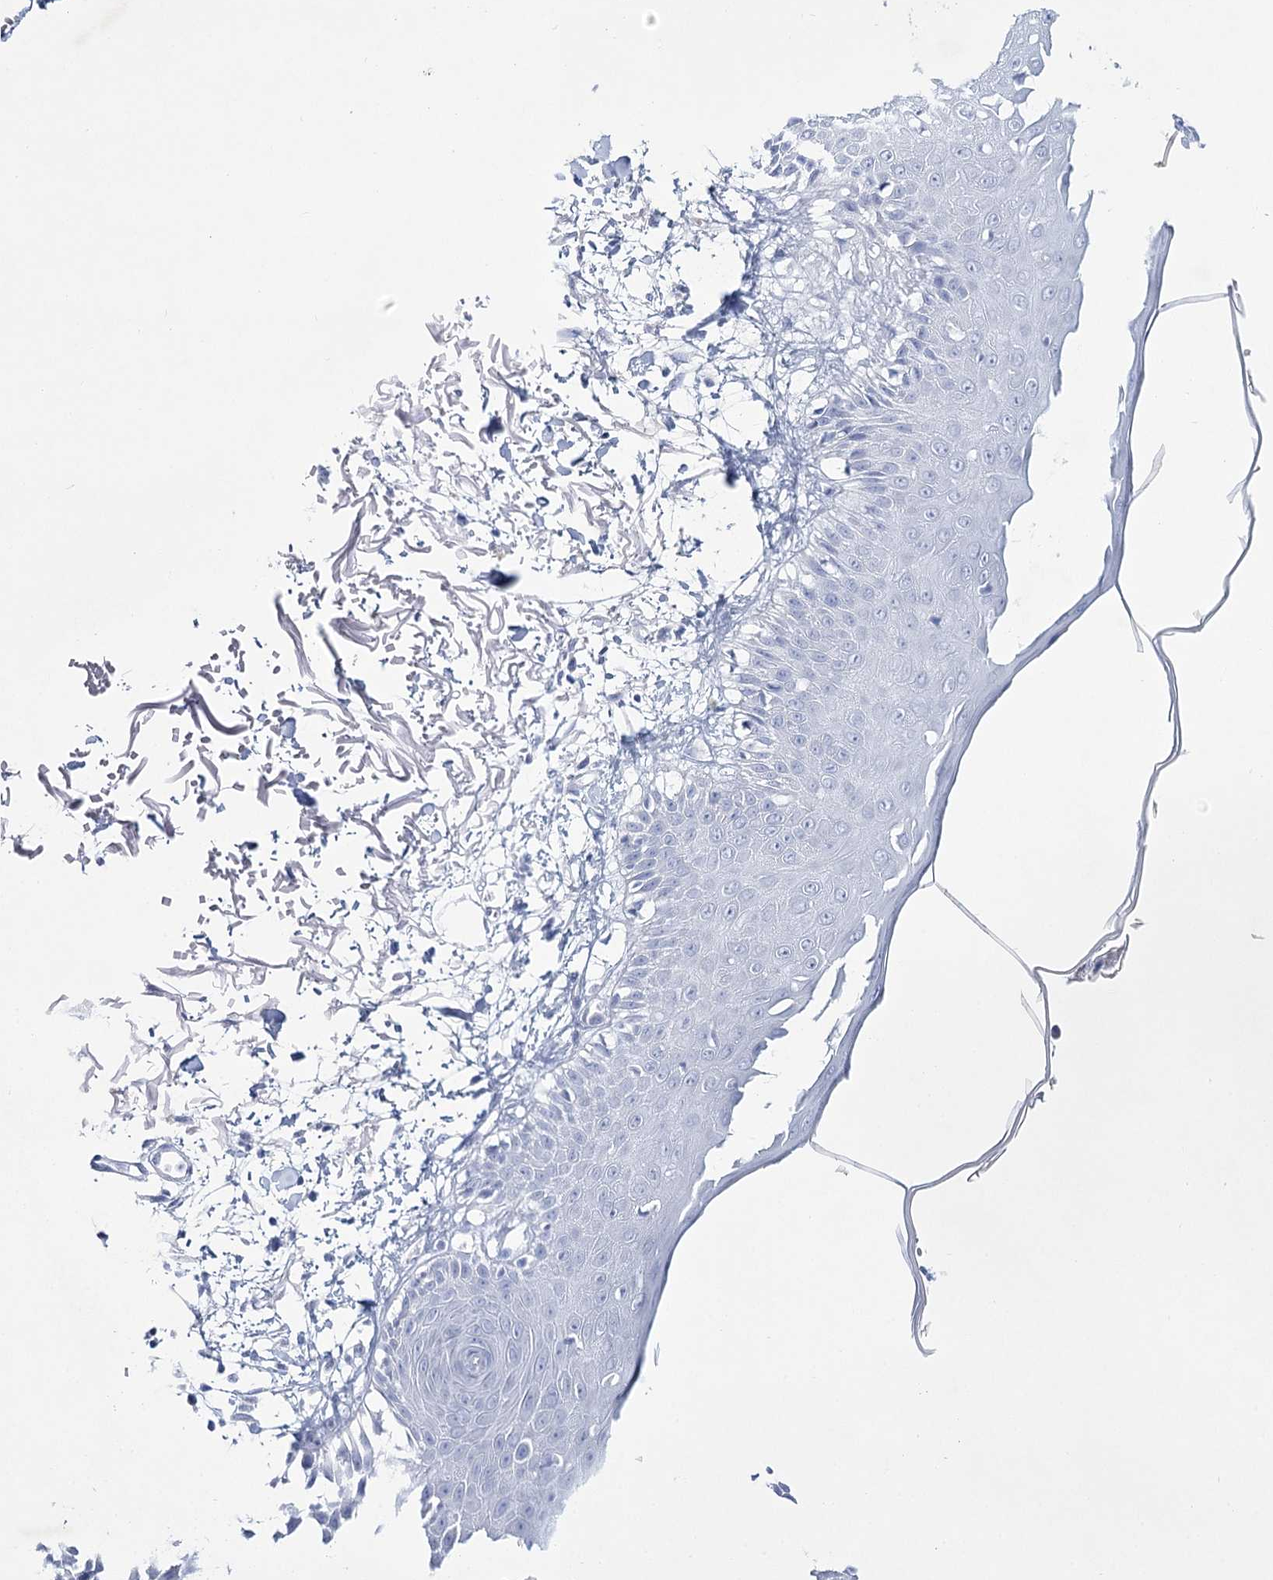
{"staining": {"intensity": "negative", "quantity": "none", "location": "none"}, "tissue": "skin", "cell_type": "Fibroblasts", "image_type": "normal", "snomed": [{"axis": "morphology", "description": "Normal tissue, NOS"}, {"axis": "morphology", "description": "Squamous cell carcinoma, NOS"}, {"axis": "topography", "description": "Skin"}, {"axis": "topography", "description": "Peripheral nerve tissue"}], "caption": "Photomicrograph shows no significant protein positivity in fibroblasts of unremarkable skin. (Stains: DAB (3,3'-diaminobenzidine) immunohistochemistry with hematoxylin counter stain, Microscopy: brightfield microscopy at high magnification).", "gene": "RNF186", "patient": {"sex": "male", "age": 83}}